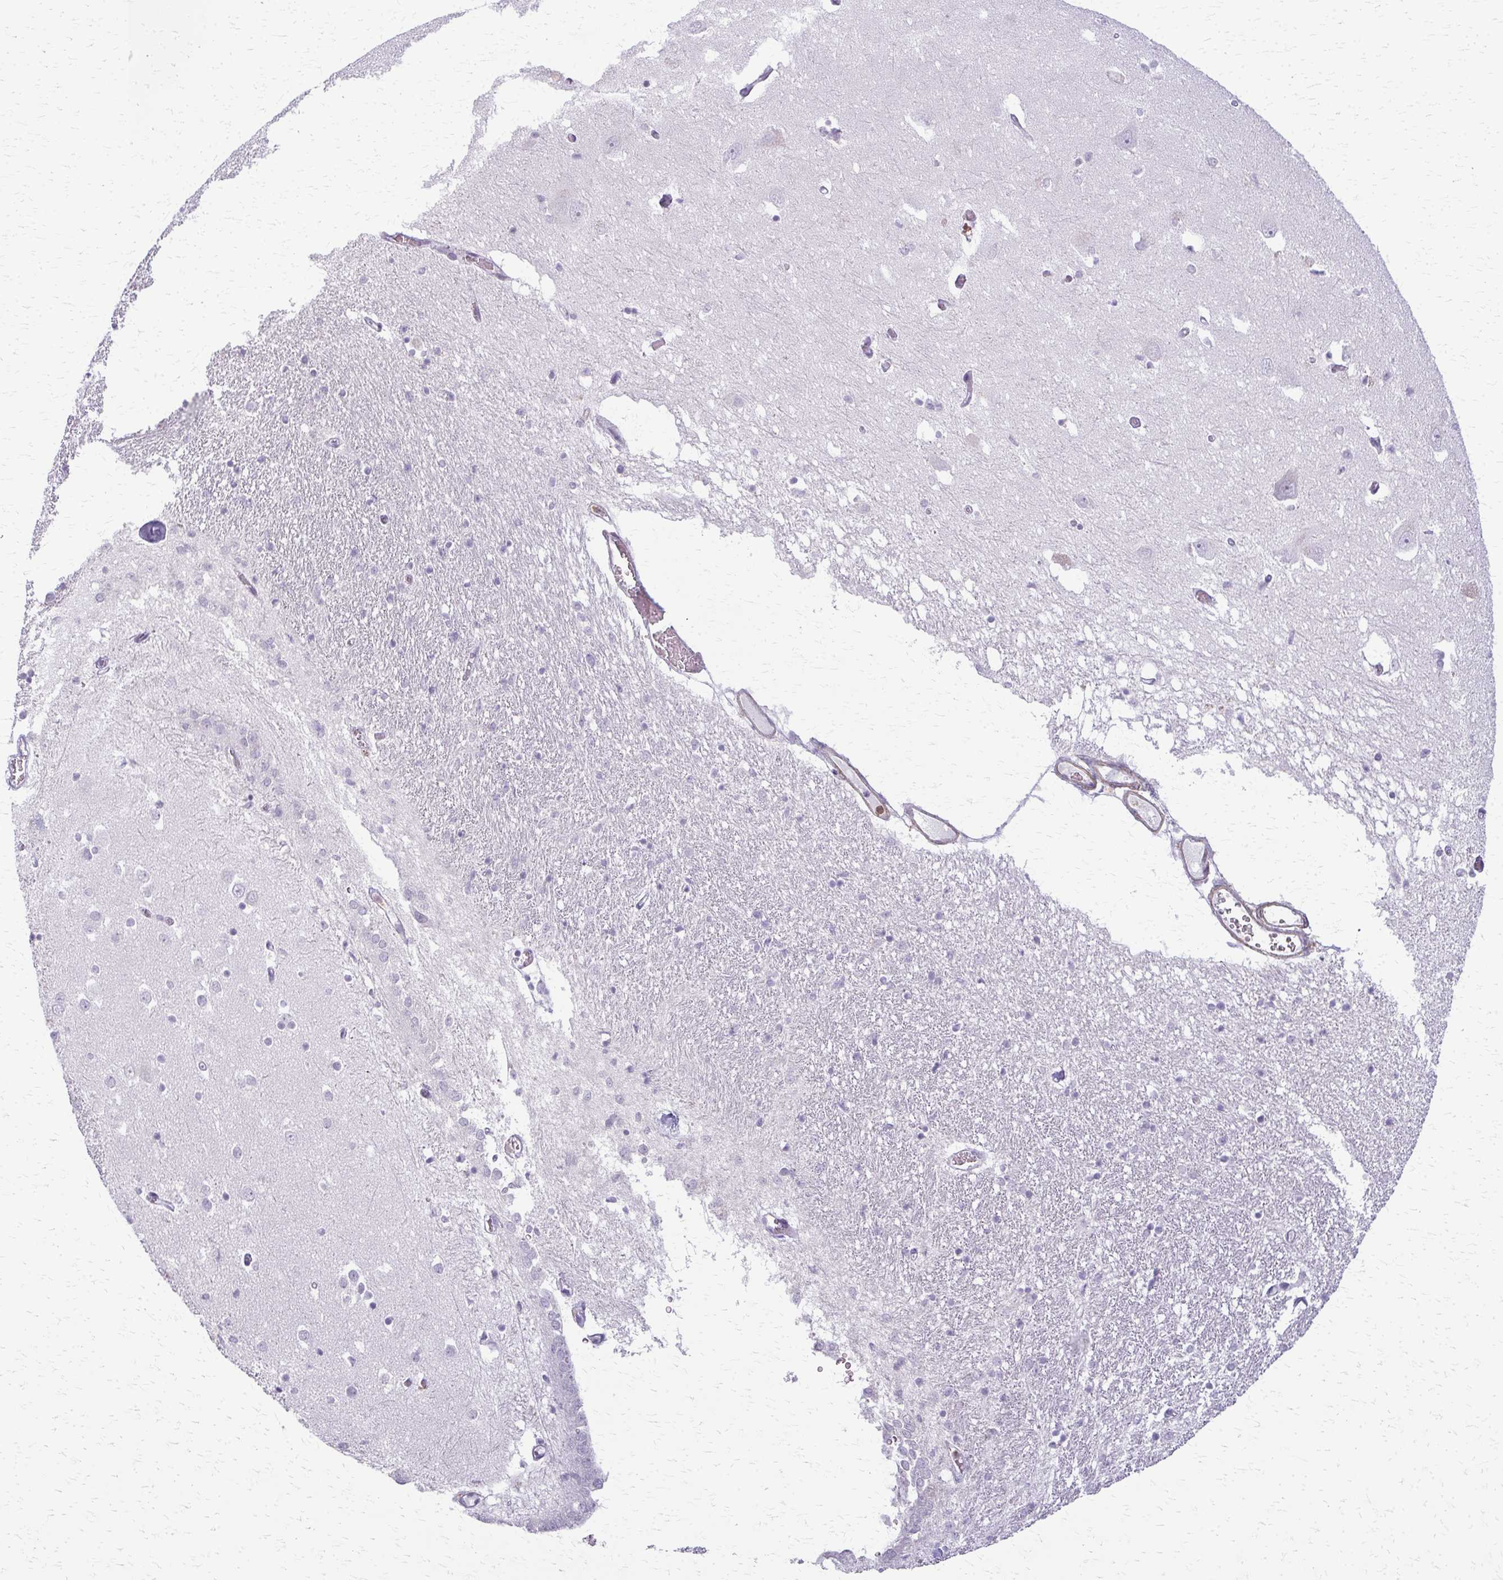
{"staining": {"intensity": "negative", "quantity": "none", "location": "none"}, "tissue": "caudate", "cell_type": "Glial cells", "image_type": "normal", "snomed": [{"axis": "morphology", "description": "Normal tissue, NOS"}, {"axis": "topography", "description": "Lateral ventricle wall"}, {"axis": "topography", "description": "Hippocampus"}], "caption": "This is a image of immunohistochemistry staining of unremarkable caudate, which shows no positivity in glial cells.", "gene": "CA3", "patient": {"sex": "female", "age": 63}}